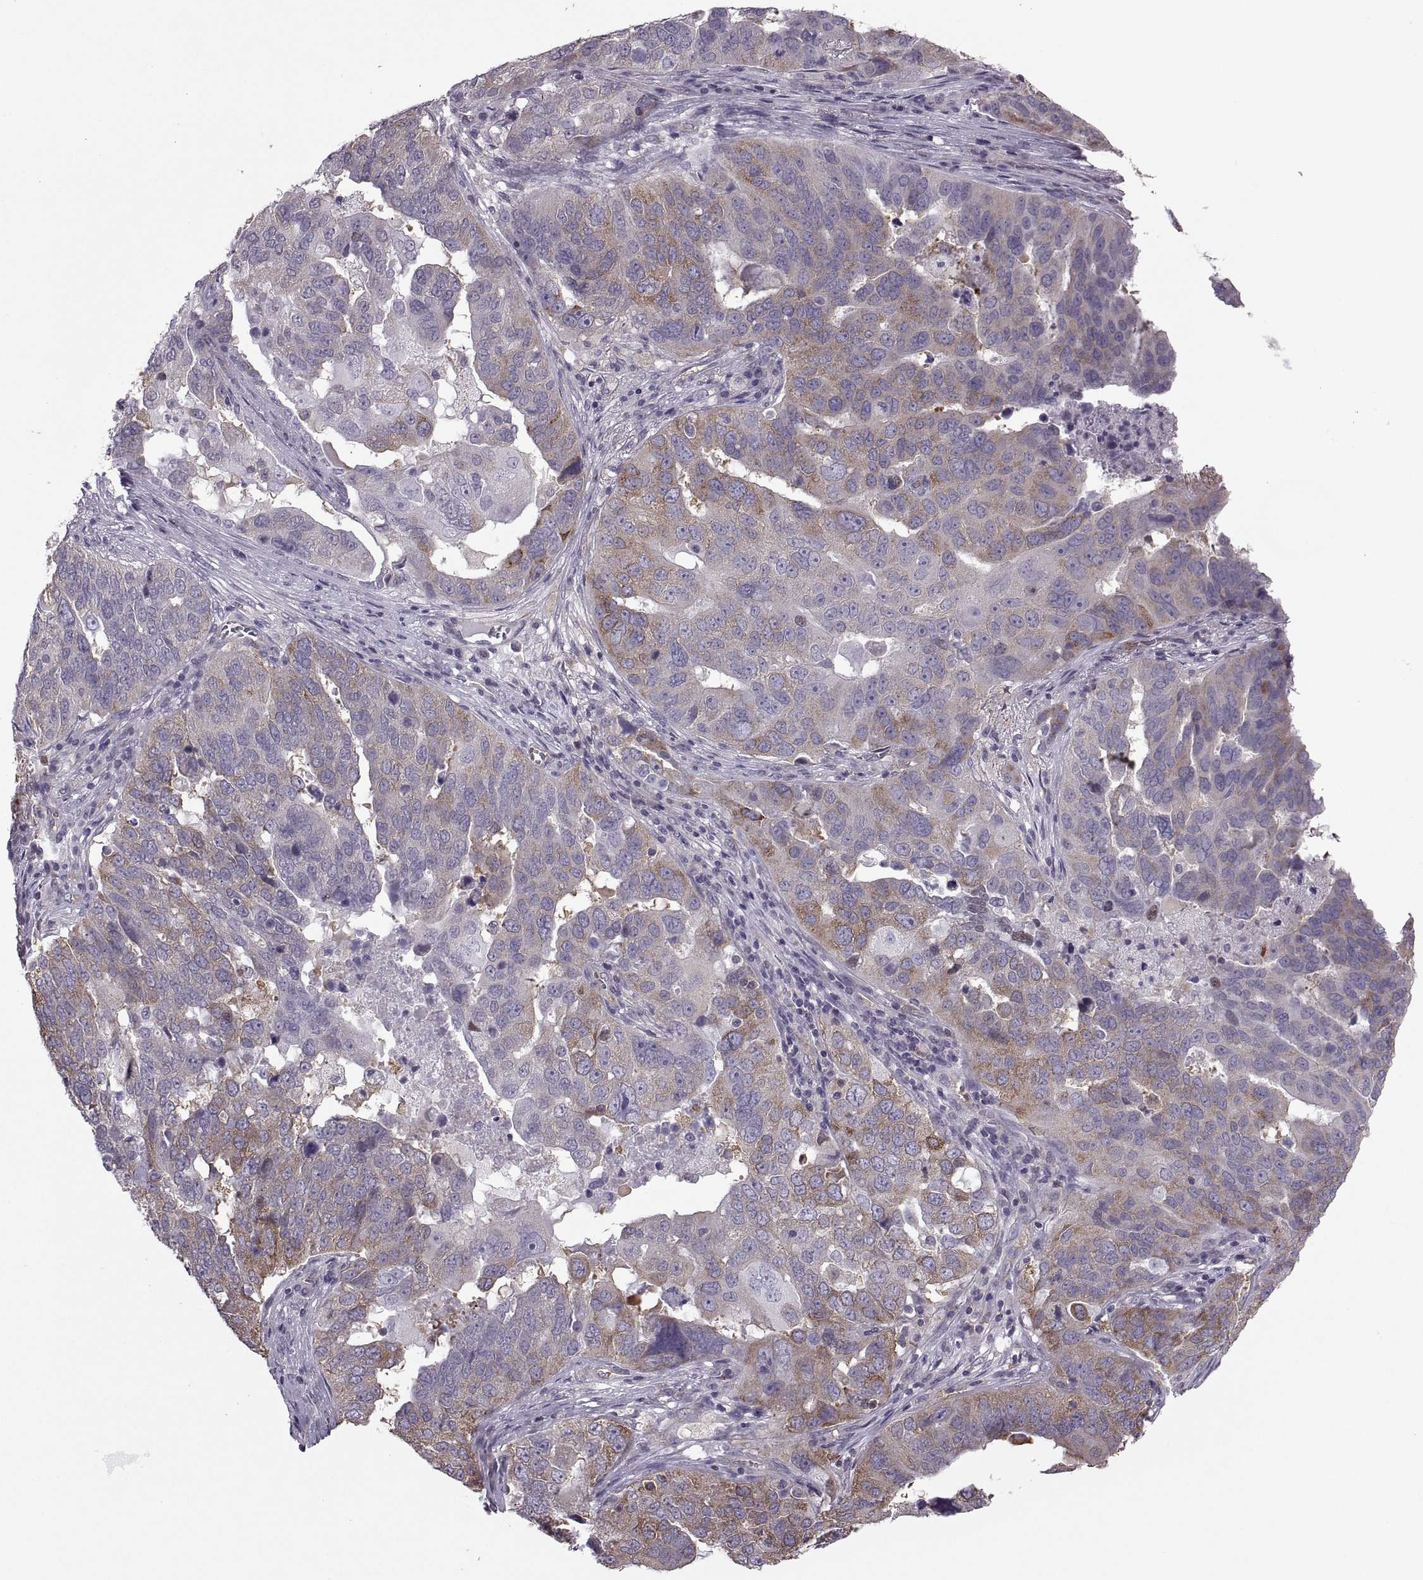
{"staining": {"intensity": "moderate", "quantity": "25%-75%", "location": "cytoplasmic/membranous"}, "tissue": "ovarian cancer", "cell_type": "Tumor cells", "image_type": "cancer", "snomed": [{"axis": "morphology", "description": "Carcinoma, endometroid"}, {"axis": "topography", "description": "Soft tissue"}, {"axis": "topography", "description": "Ovary"}], "caption": "Immunohistochemistry (IHC) image of neoplastic tissue: ovarian cancer stained using immunohistochemistry (IHC) demonstrates medium levels of moderate protein expression localized specifically in the cytoplasmic/membranous of tumor cells, appearing as a cytoplasmic/membranous brown color.", "gene": "PABPC1", "patient": {"sex": "female", "age": 52}}